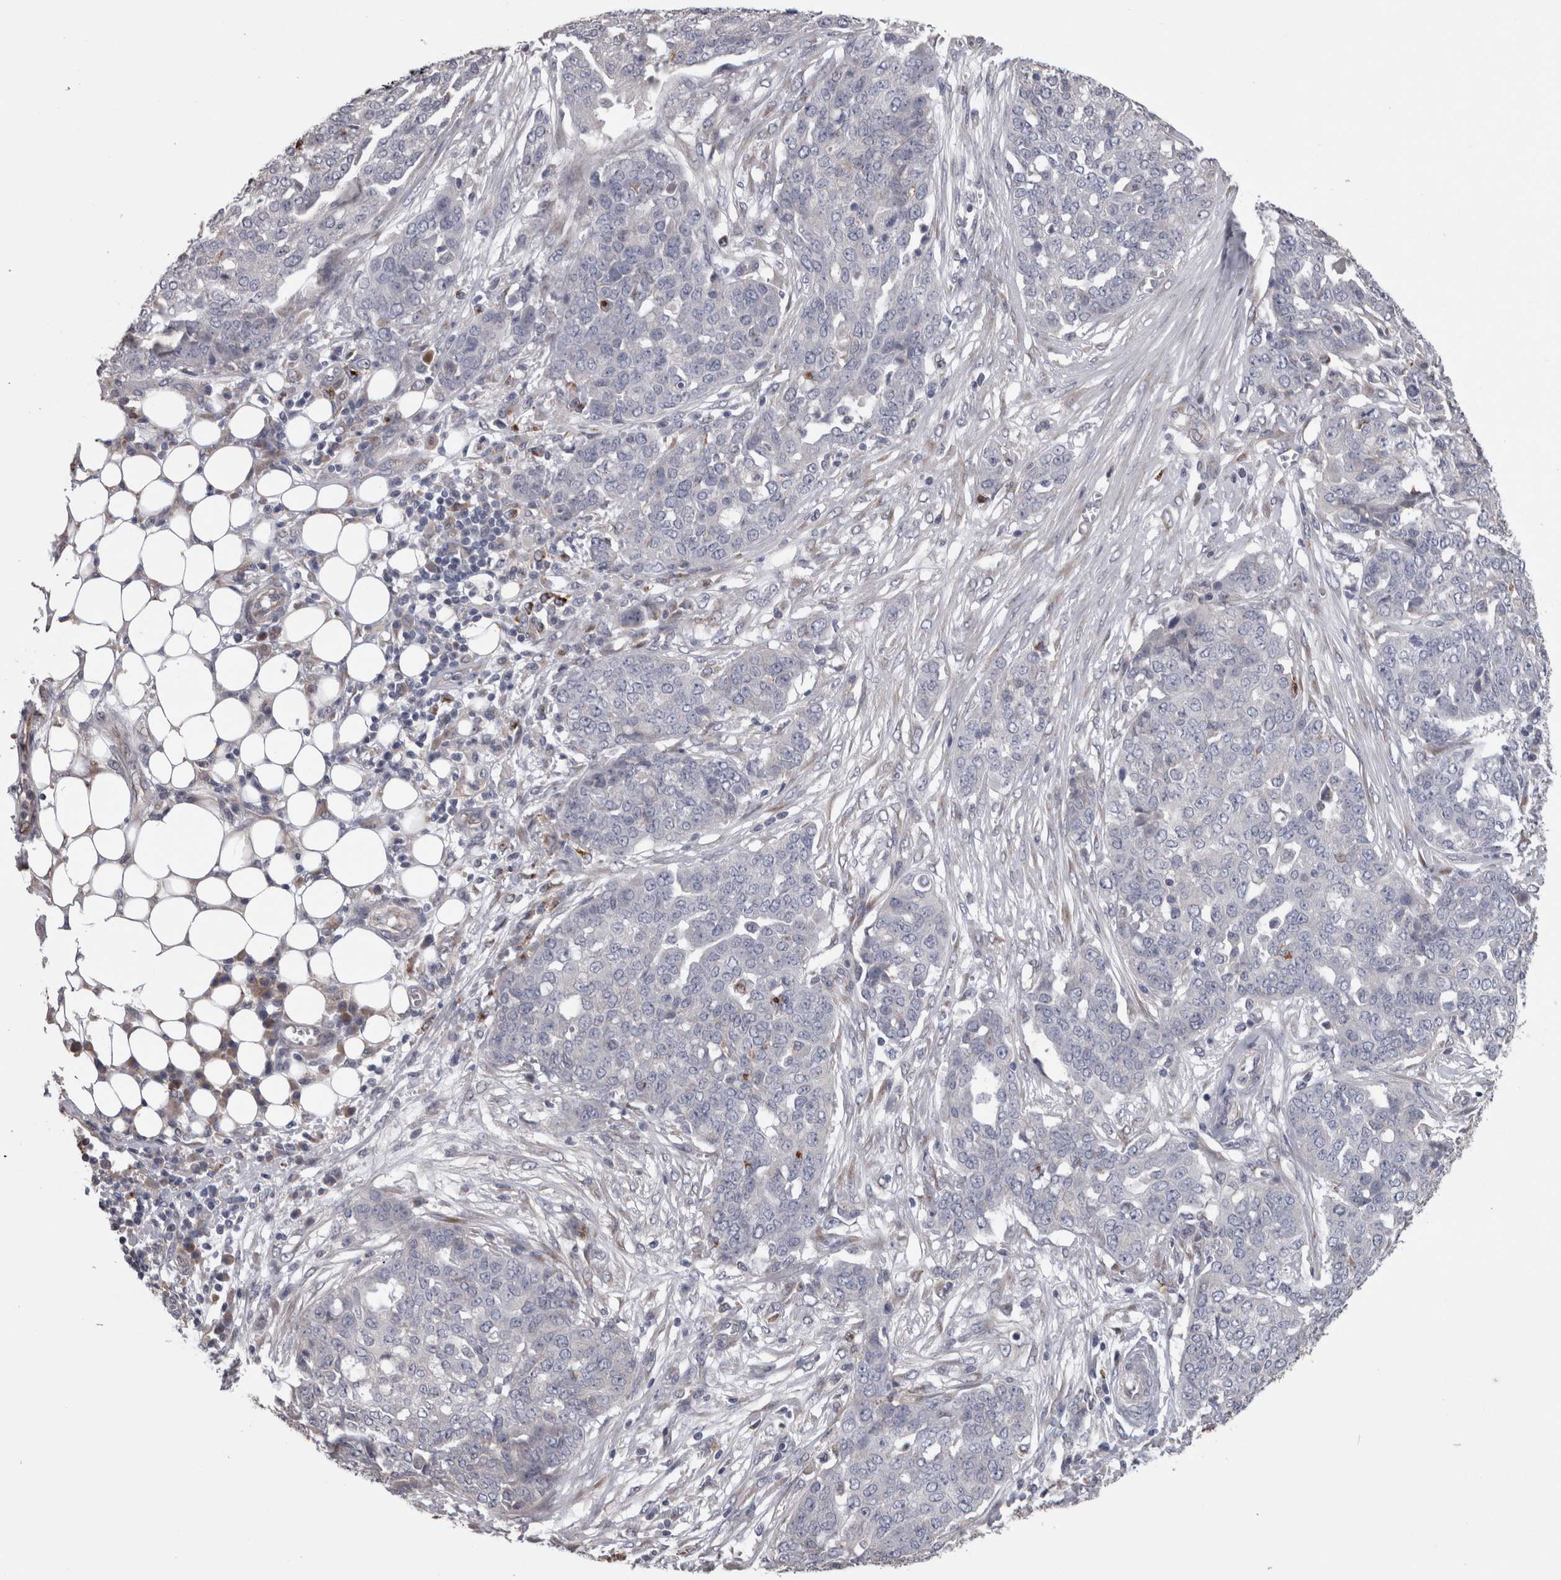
{"staining": {"intensity": "negative", "quantity": "none", "location": "none"}, "tissue": "ovarian cancer", "cell_type": "Tumor cells", "image_type": "cancer", "snomed": [{"axis": "morphology", "description": "Cystadenocarcinoma, serous, NOS"}, {"axis": "topography", "description": "Soft tissue"}, {"axis": "topography", "description": "Ovary"}], "caption": "Immunohistochemical staining of human ovarian serous cystadenocarcinoma demonstrates no significant staining in tumor cells.", "gene": "STC1", "patient": {"sex": "female", "age": 57}}